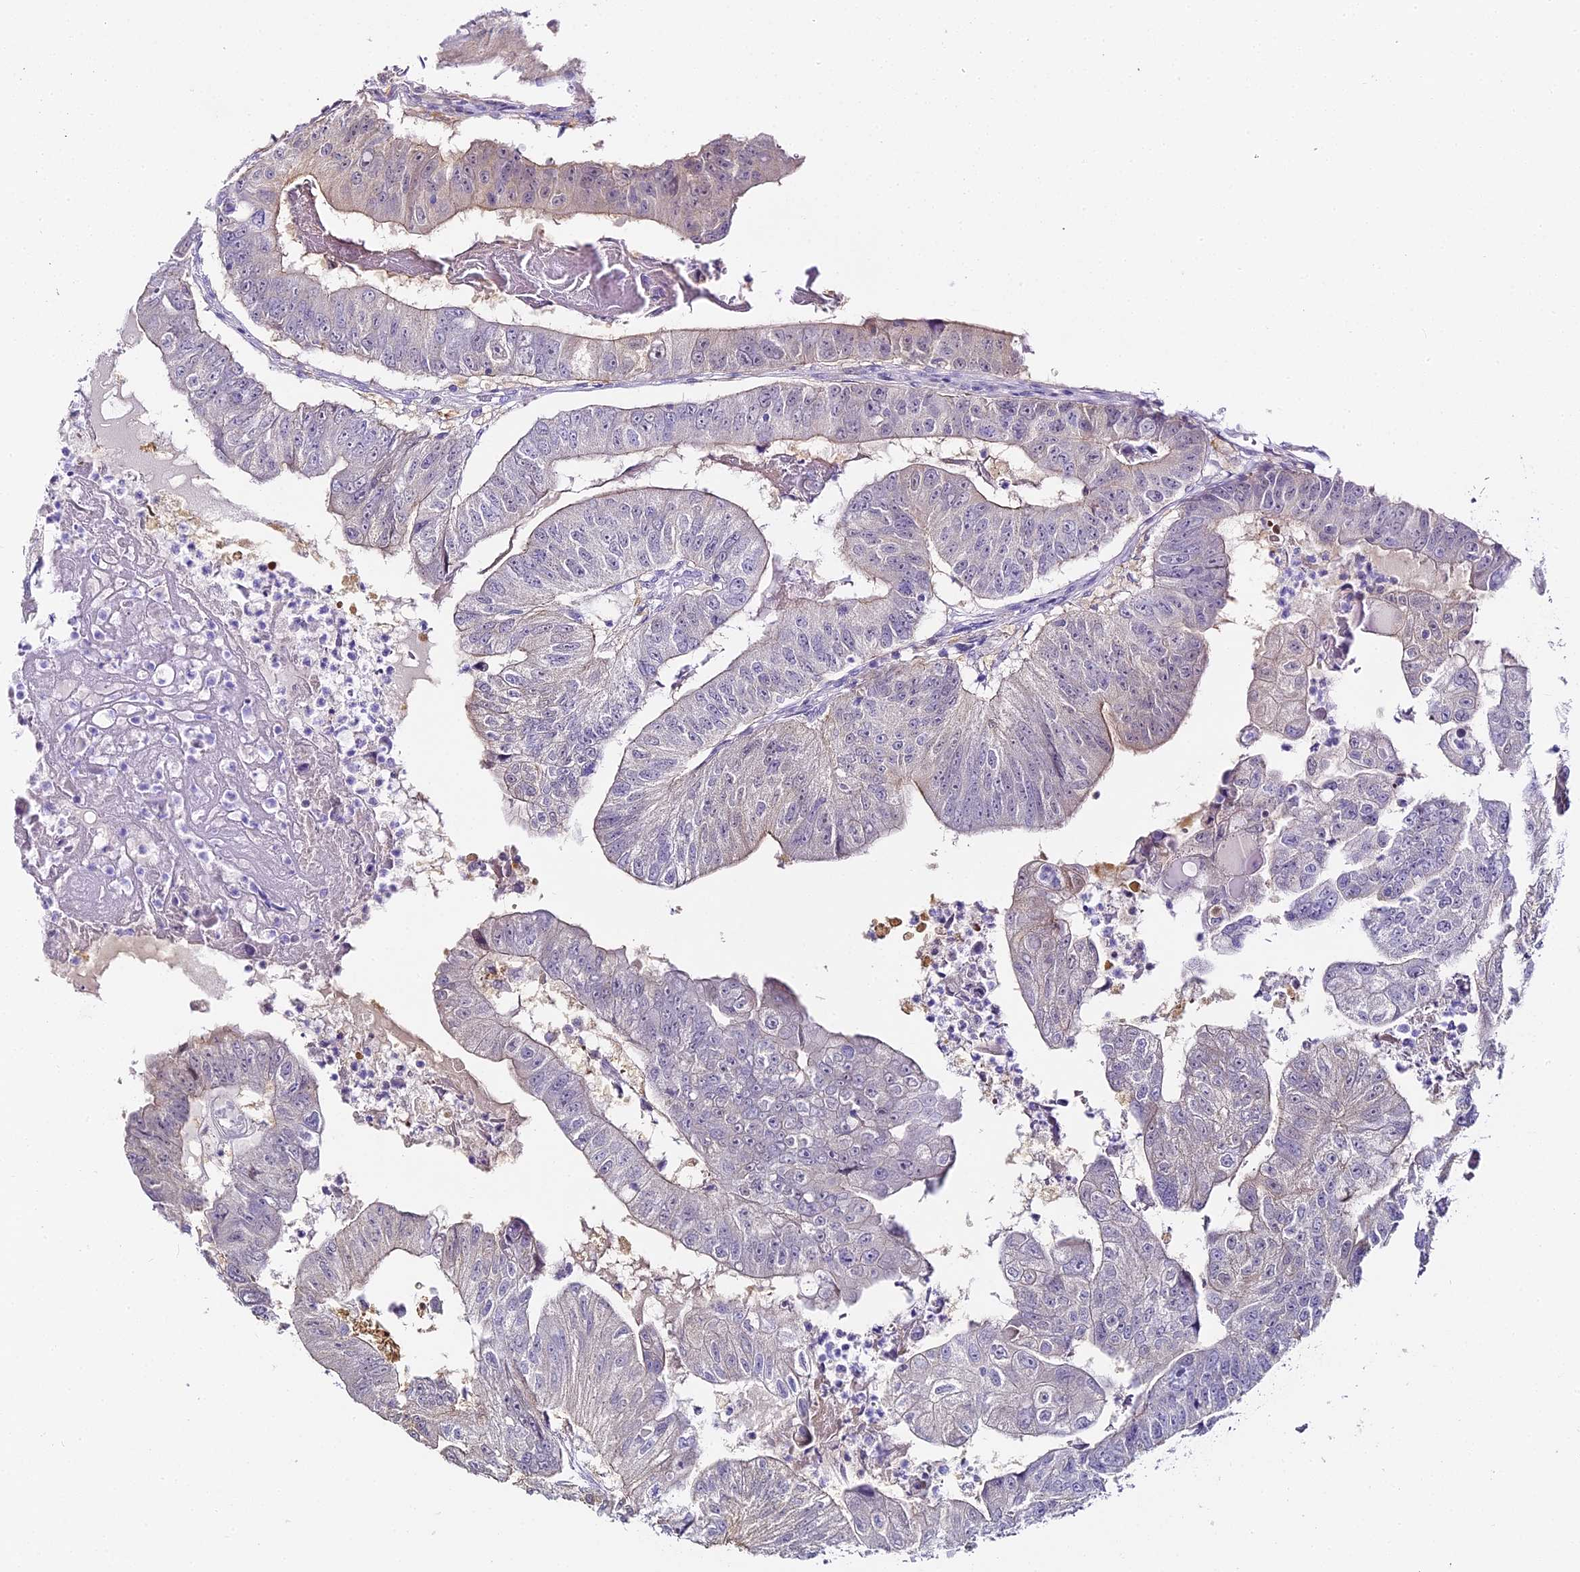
{"staining": {"intensity": "weak", "quantity": "<25%", "location": "cytoplasmic/membranous"}, "tissue": "colorectal cancer", "cell_type": "Tumor cells", "image_type": "cancer", "snomed": [{"axis": "morphology", "description": "Adenocarcinoma, NOS"}, {"axis": "topography", "description": "Colon"}], "caption": "DAB immunohistochemical staining of colorectal cancer displays no significant positivity in tumor cells.", "gene": "ABHD14A-ACY1", "patient": {"sex": "female", "age": 67}}